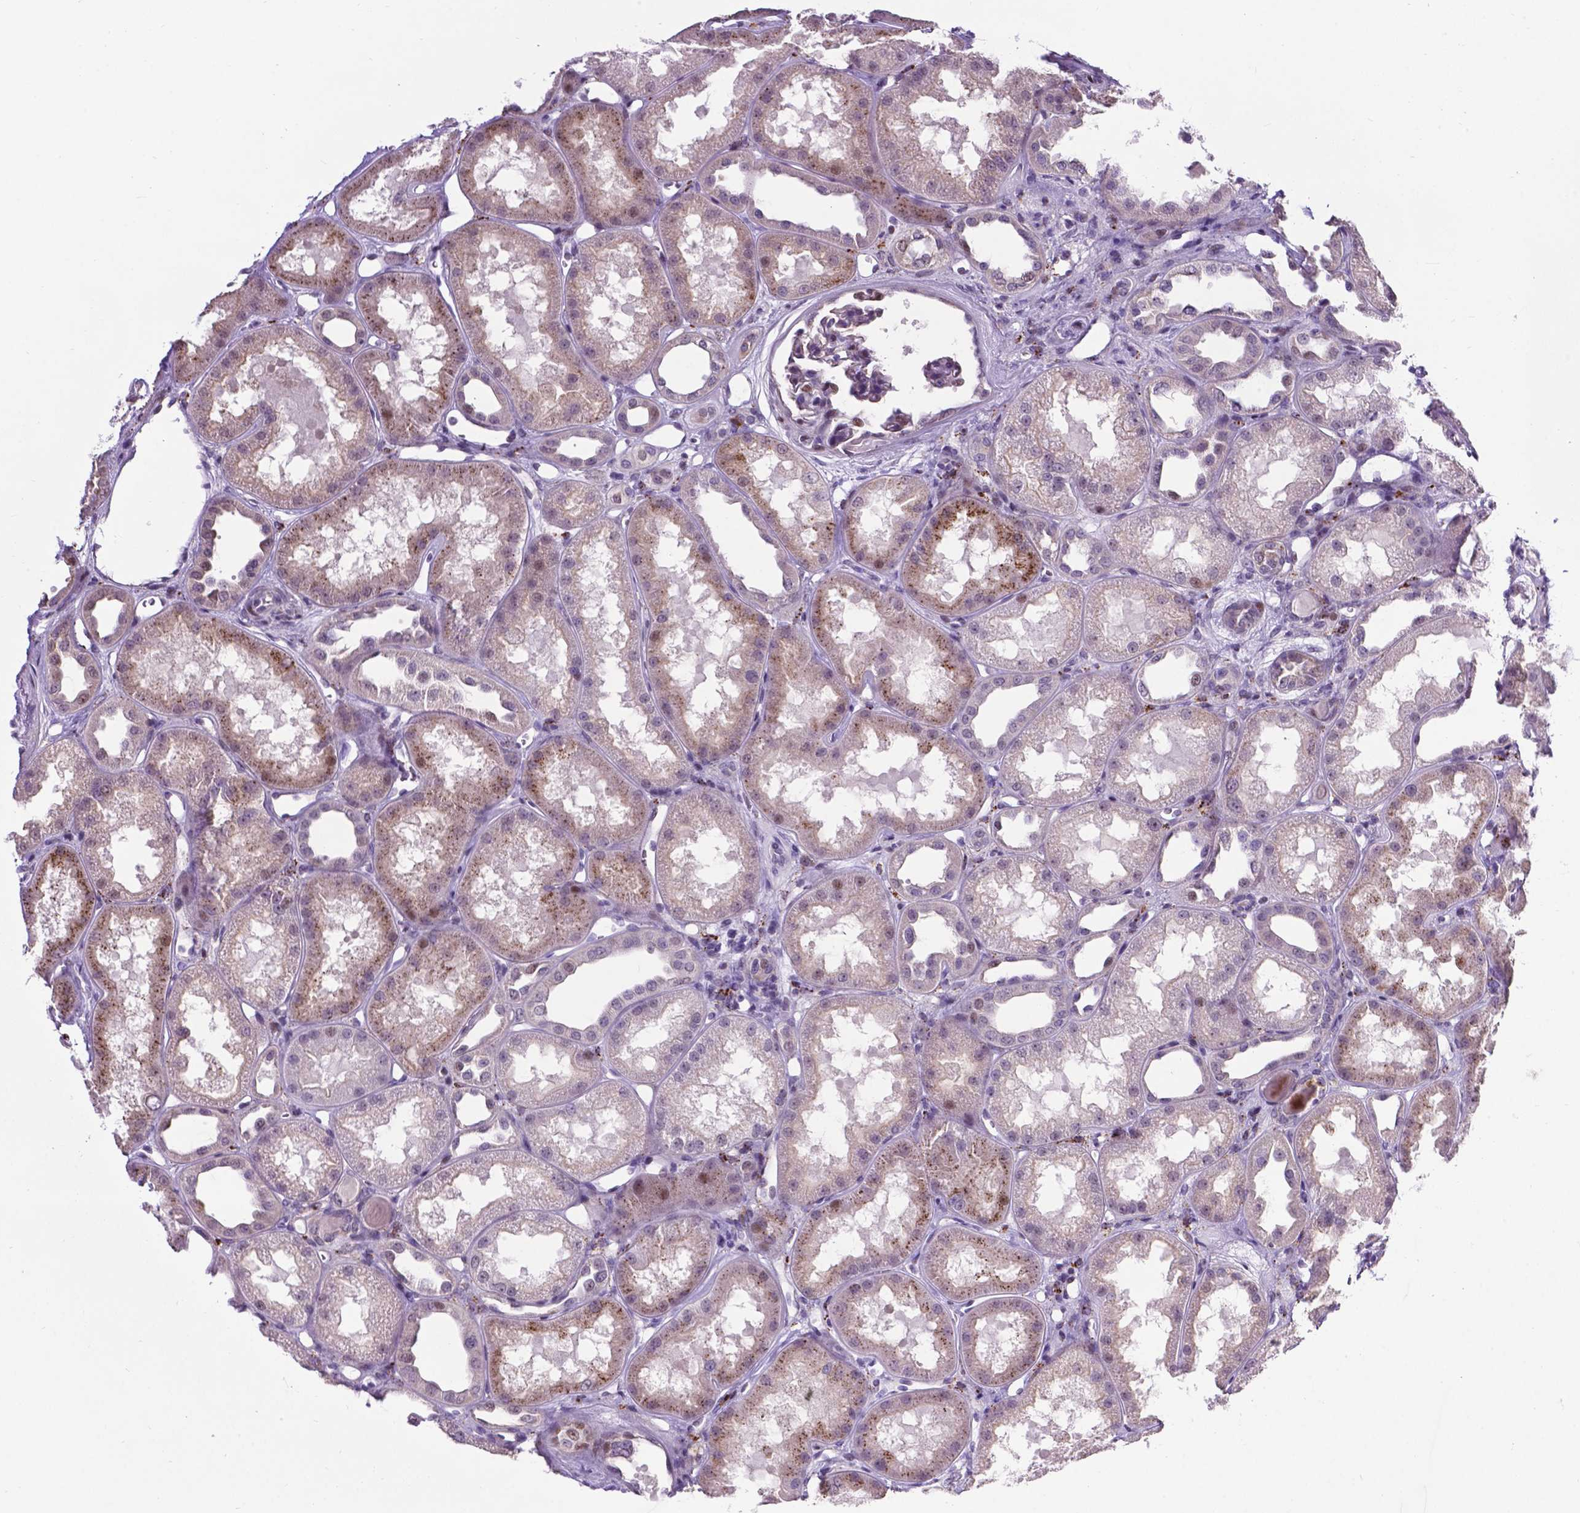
{"staining": {"intensity": "negative", "quantity": "none", "location": "none"}, "tissue": "kidney", "cell_type": "Cells in glomeruli", "image_type": "normal", "snomed": [{"axis": "morphology", "description": "Normal tissue, NOS"}, {"axis": "topography", "description": "Kidney"}], "caption": "This is an immunohistochemistry histopathology image of benign human kidney. There is no expression in cells in glomeruli.", "gene": "SMAD2", "patient": {"sex": "male", "age": 61}}